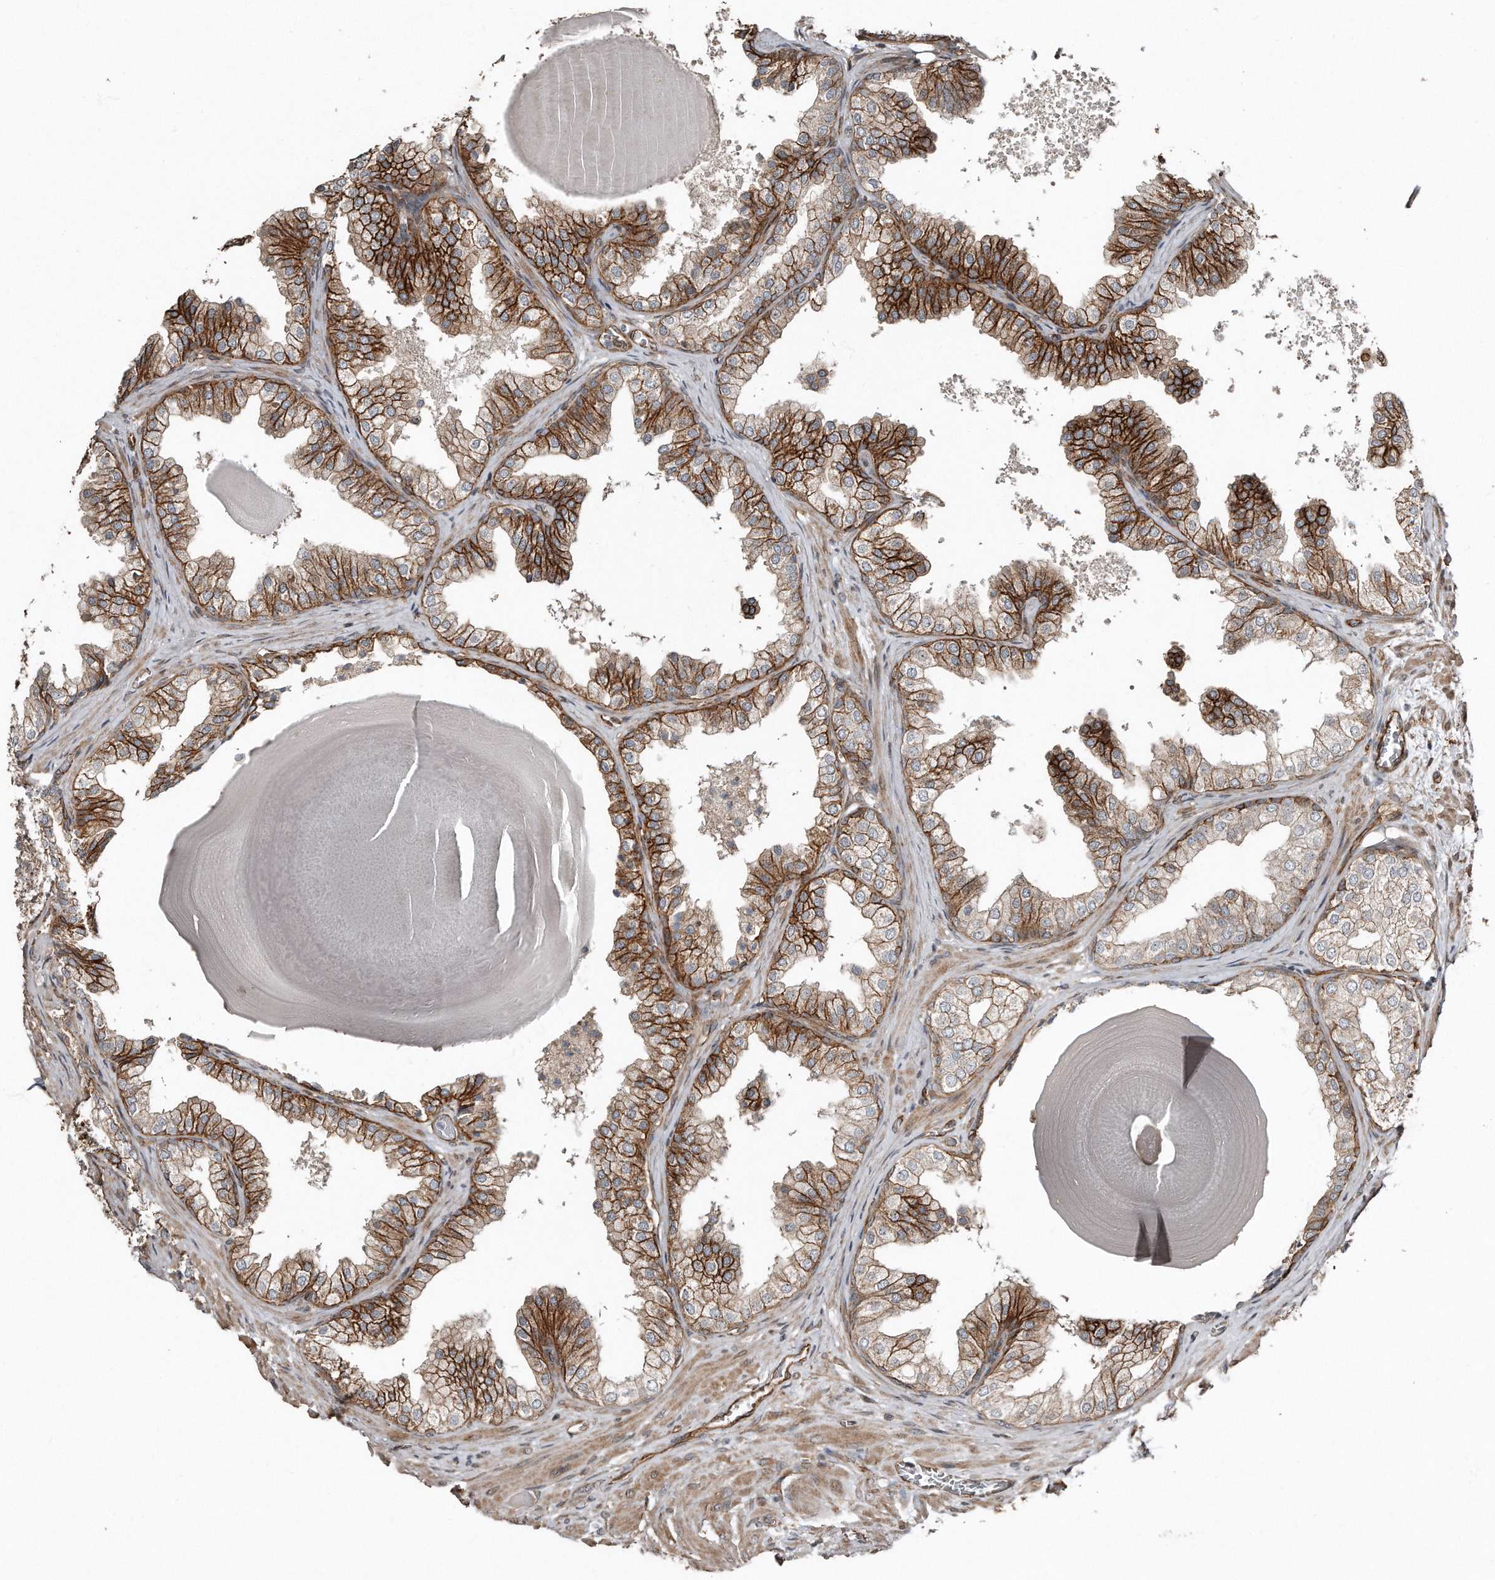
{"staining": {"intensity": "strong", "quantity": ">75%", "location": "cytoplasmic/membranous"}, "tissue": "prostate", "cell_type": "Glandular cells", "image_type": "normal", "snomed": [{"axis": "morphology", "description": "Normal tissue, NOS"}, {"axis": "topography", "description": "Prostate"}], "caption": "An immunohistochemistry (IHC) histopathology image of unremarkable tissue is shown. Protein staining in brown shows strong cytoplasmic/membranous positivity in prostate within glandular cells.", "gene": "SNAP47", "patient": {"sex": "male", "age": 48}}